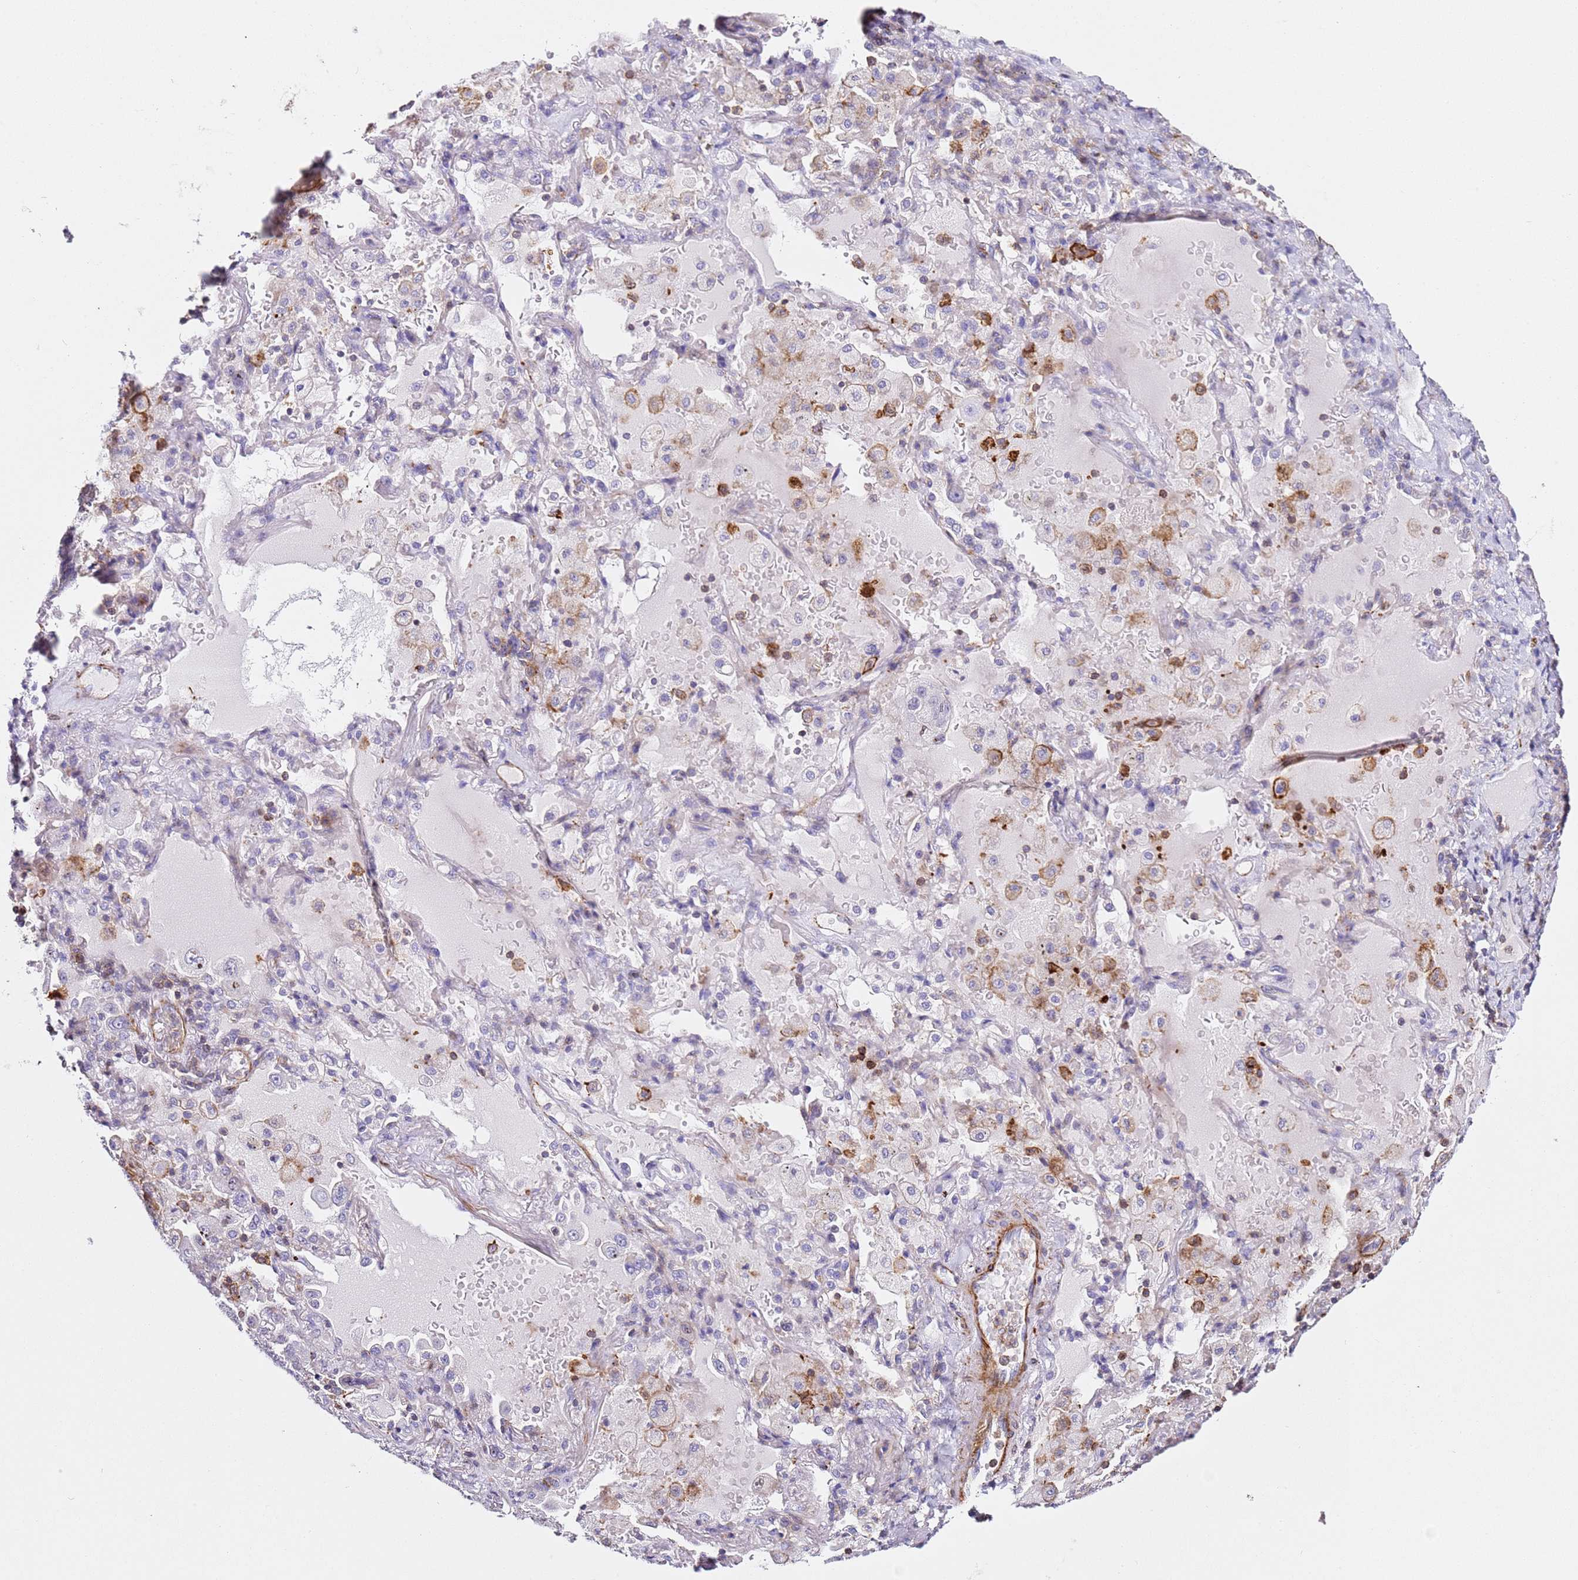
{"staining": {"intensity": "negative", "quantity": "none", "location": "none"}, "tissue": "lung cancer", "cell_type": "Tumor cells", "image_type": "cancer", "snomed": [{"axis": "morphology", "description": "Squamous cell carcinoma, NOS"}, {"axis": "topography", "description": "Lung"}], "caption": "The photomicrograph shows no staining of tumor cells in lung cancer.", "gene": "ZNF671", "patient": {"sex": "male", "age": 74}}